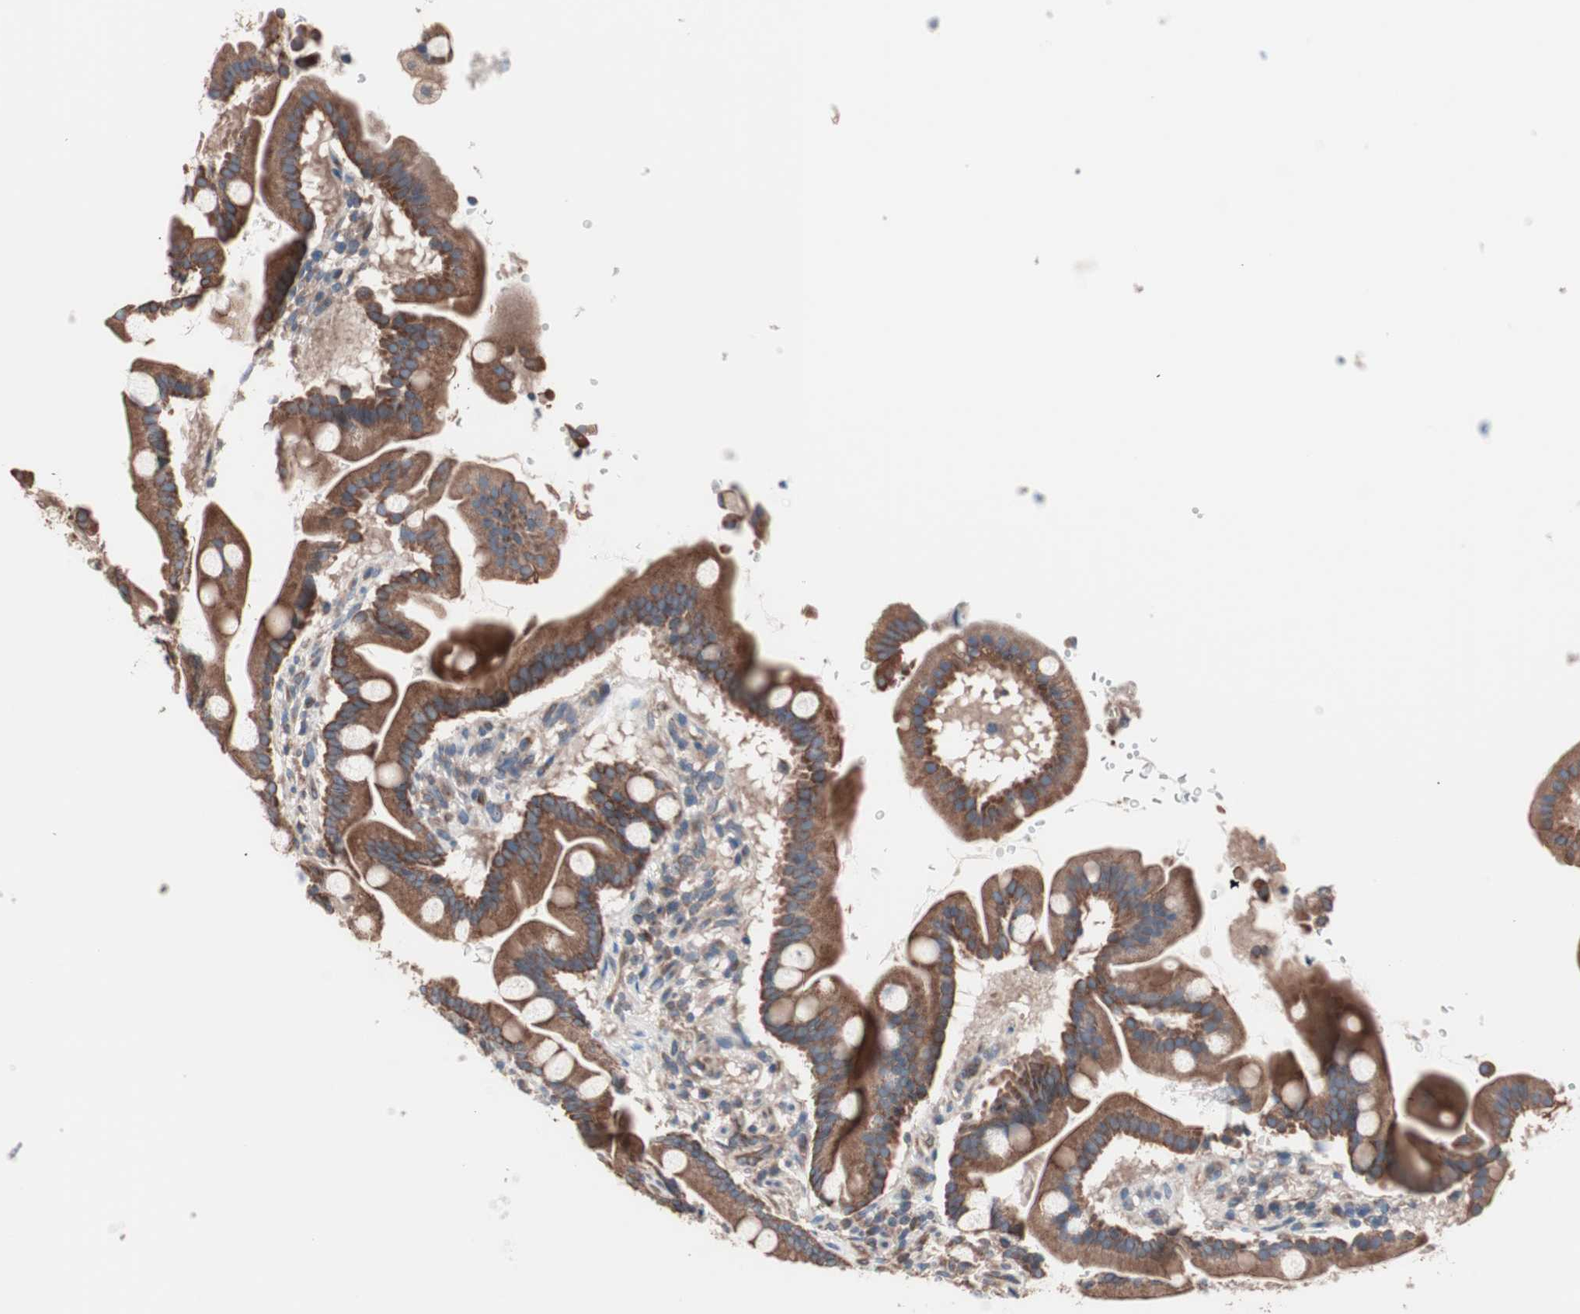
{"staining": {"intensity": "strong", "quantity": ">75%", "location": "cytoplasmic/membranous"}, "tissue": "duodenum", "cell_type": "Glandular cells", "image_type": "normal", "snomed": [{"axis": "morphology", "description": "Normal tissue, NOS"}, {"axis": "topography", "description": "Duodenum"}], "caption": "IHC of normal duodenum shows high levels of strong cytoplasmic/membranous expression in approximately >75% of glandular cells.", "gene": "CTTNBP2NL", "patient": {"sex": "male", "age": 50}}